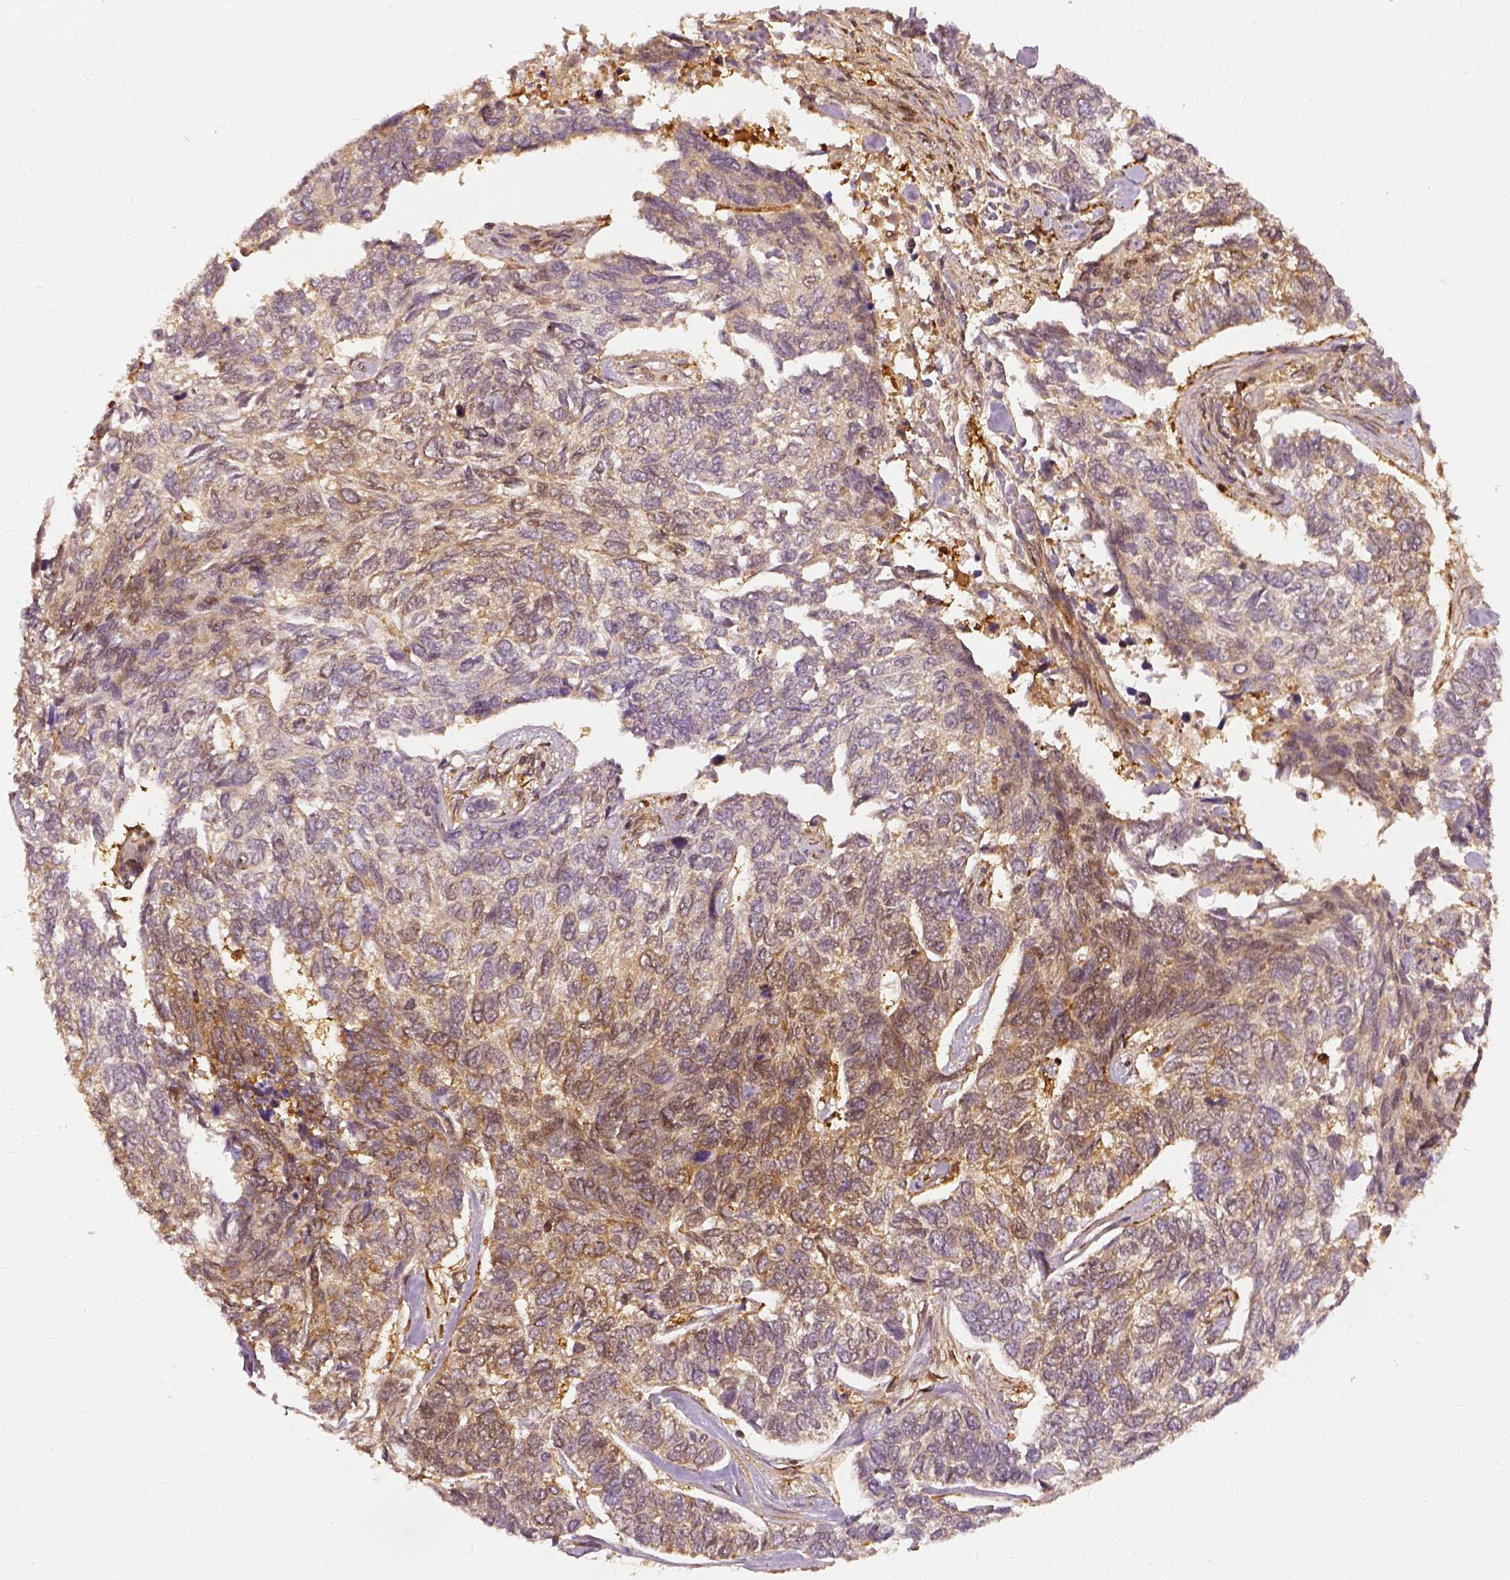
{"staining": {"intensity": "moderate", "quantity": "25%-75%", "location": "cytoplasmic/membranous"}, "tissue": "skin cancer", "cell_type": "Tumor cells", "image_type": "cancer", "snomed": [{"axis": "morphology", "description": "Basal cell carcinoma"}, {"axis": "topography", "description": "Skin"}], "caption": "This image reveals skin basal cell carcinoma stained with IHC to label a protein in brown. The cytoplasmic/membranous of tumor cells show moderate positivity for the protein. Nuclei are counter-stained blue.", "gene": "GPI", "patient": {"sex": "female", "age": 65}}